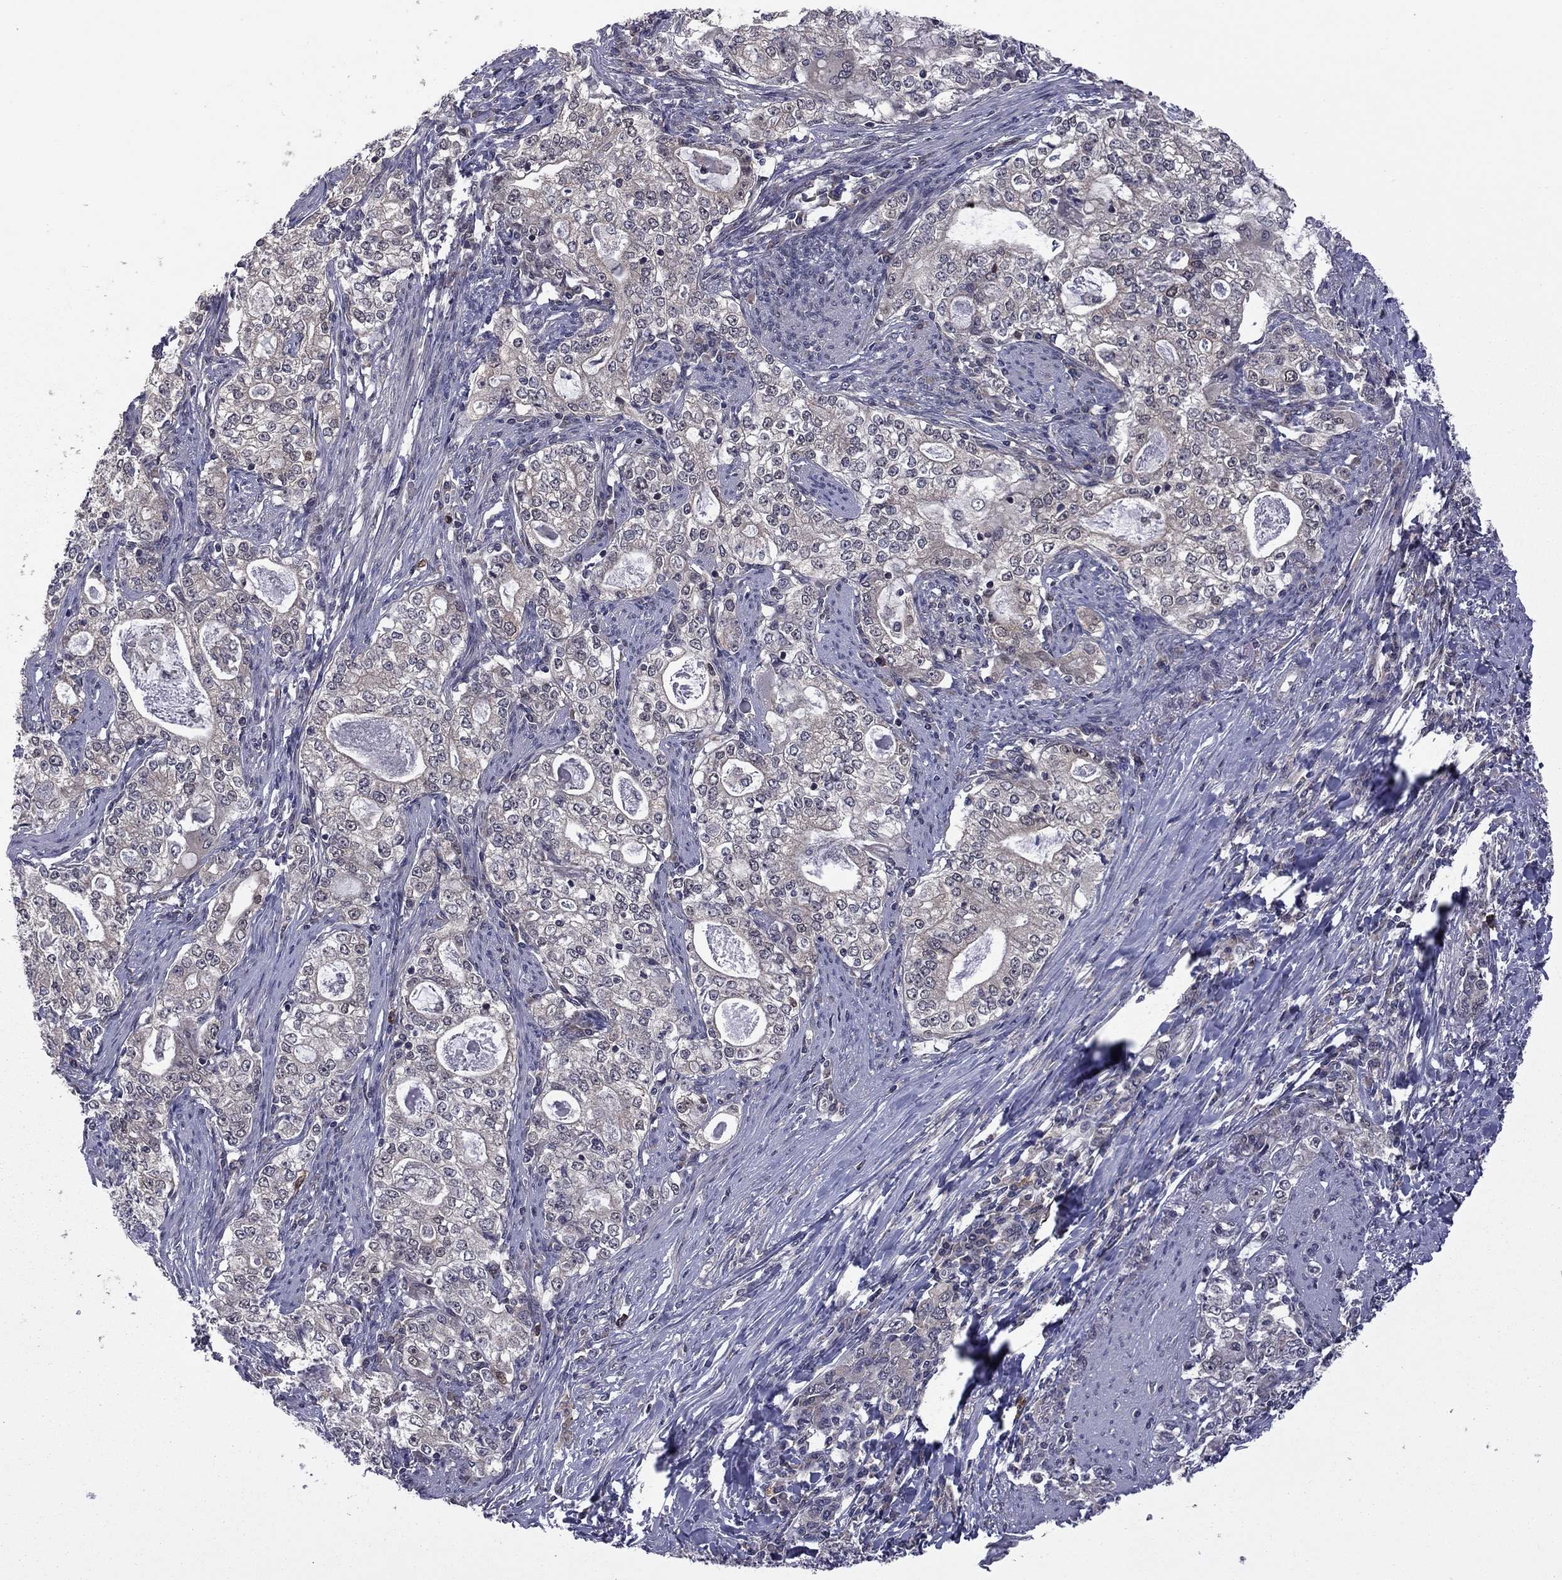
{"staining": {"intensity": "negative", "quantity": "none", "location": "none"}, "tissue": "stomach cancer", "cell_type": "Tumor cells", "image_type": "cancer", "snomed": [{"axis": "morphology", "description": "Adenocarcinoma, NOS"}, {"axis": "topography", "description": "Stomach, lower"}], "caption": "An image of stomach cancer stained for a protein exhibits no brown staining in tumor cells.", "gene": "GPAA1", "patient": {"sex": "female", "age": 72}}